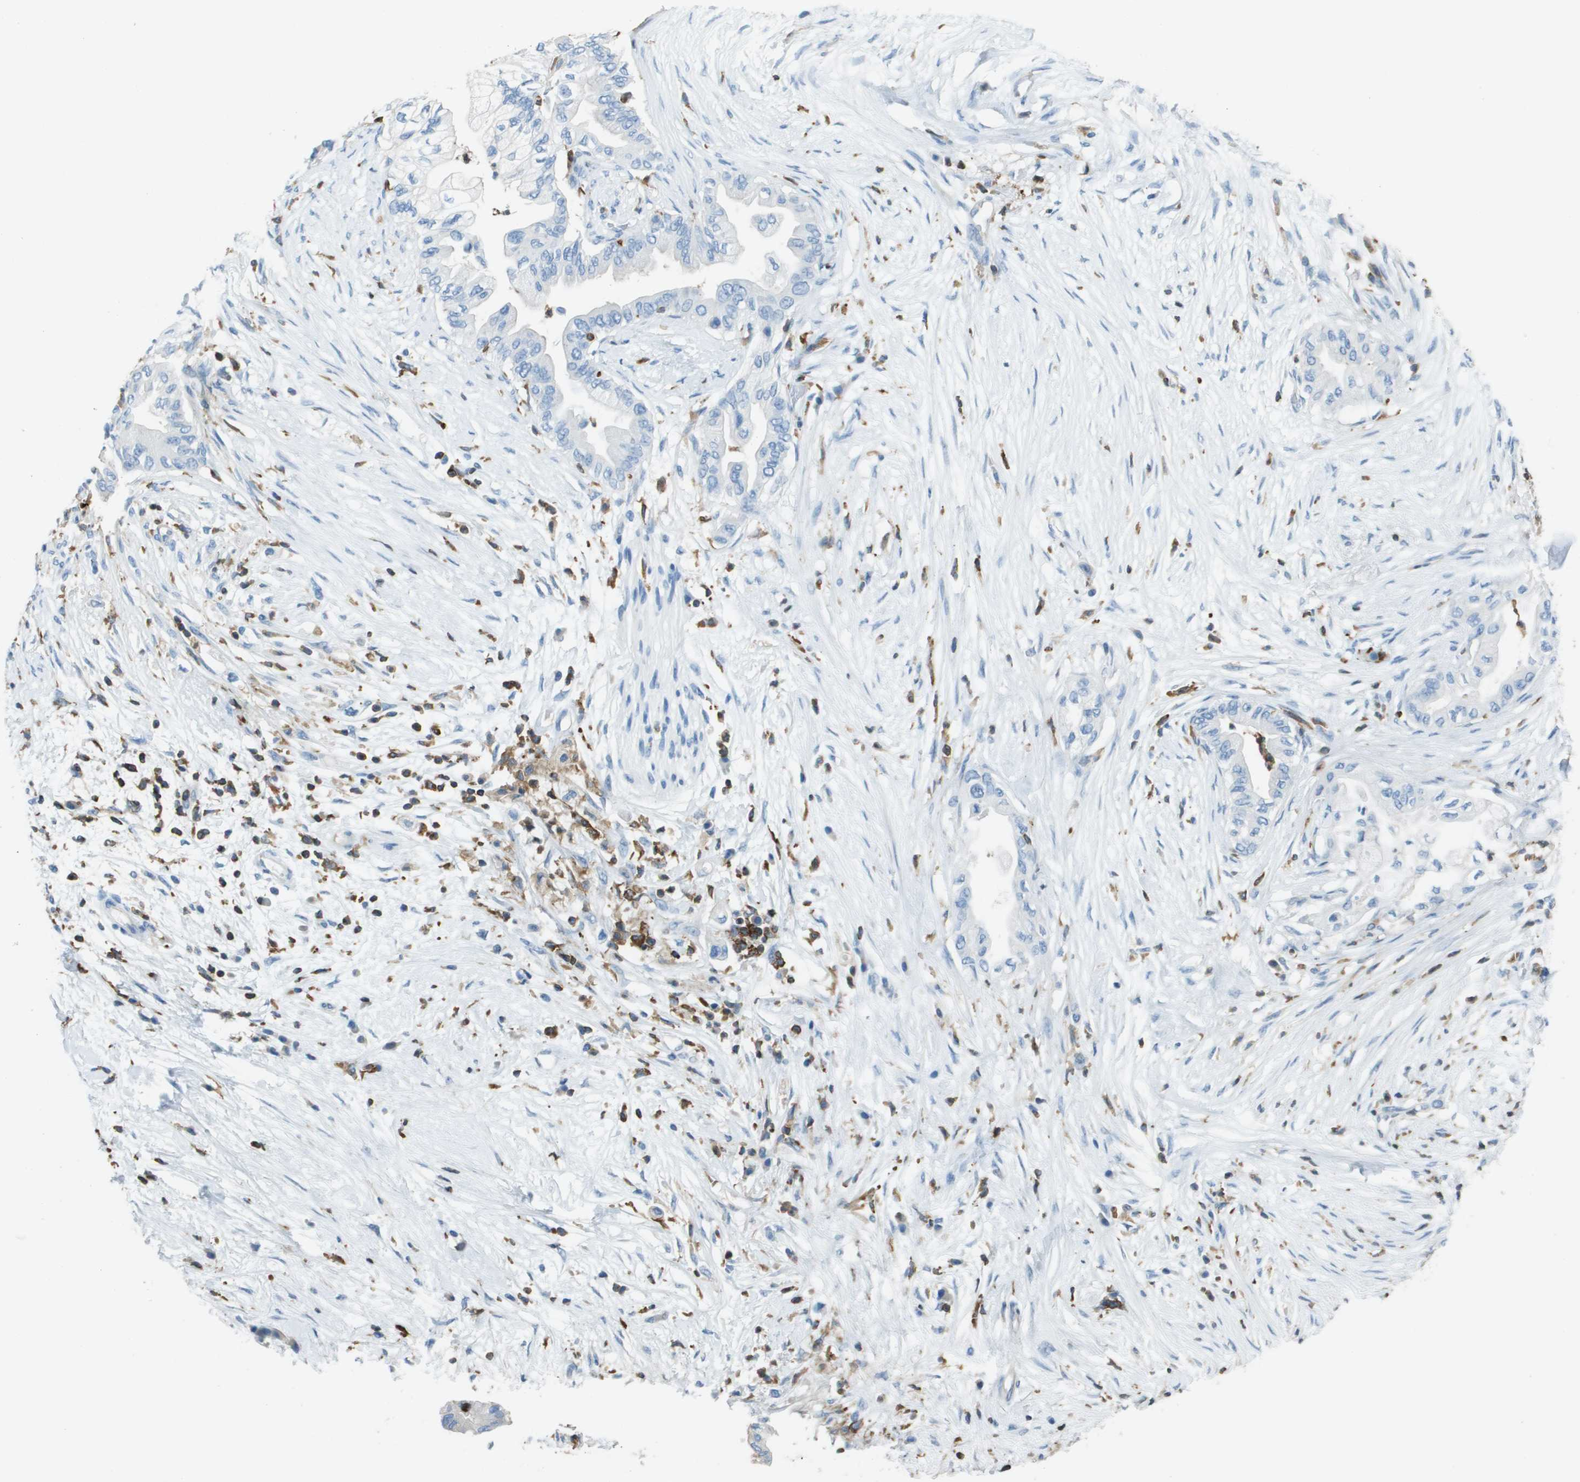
{"staining": {"intensity": "negative", "quantity": "none", "location": "none"}, "tissue": "pancreatic cancer", "cell_type": "Tumor cells", "image_type": "cancer", "snomed": [{"axis": "morphology", "description": "Normal tissue, NOS"}, {"axis": "morphology", "description": "Adenocarcinoma, NOS"}, {"axis": "topography", "description": "Pancreas"}, {"axis": "topography", "description": "Duodenum"}], "caption": "IHC of human adenocarcinoma (pancreatic) demonstrates no staining in tumor cells.", "gene": "APBB1IP", "patient": {"sex": "female", "age": 60}}